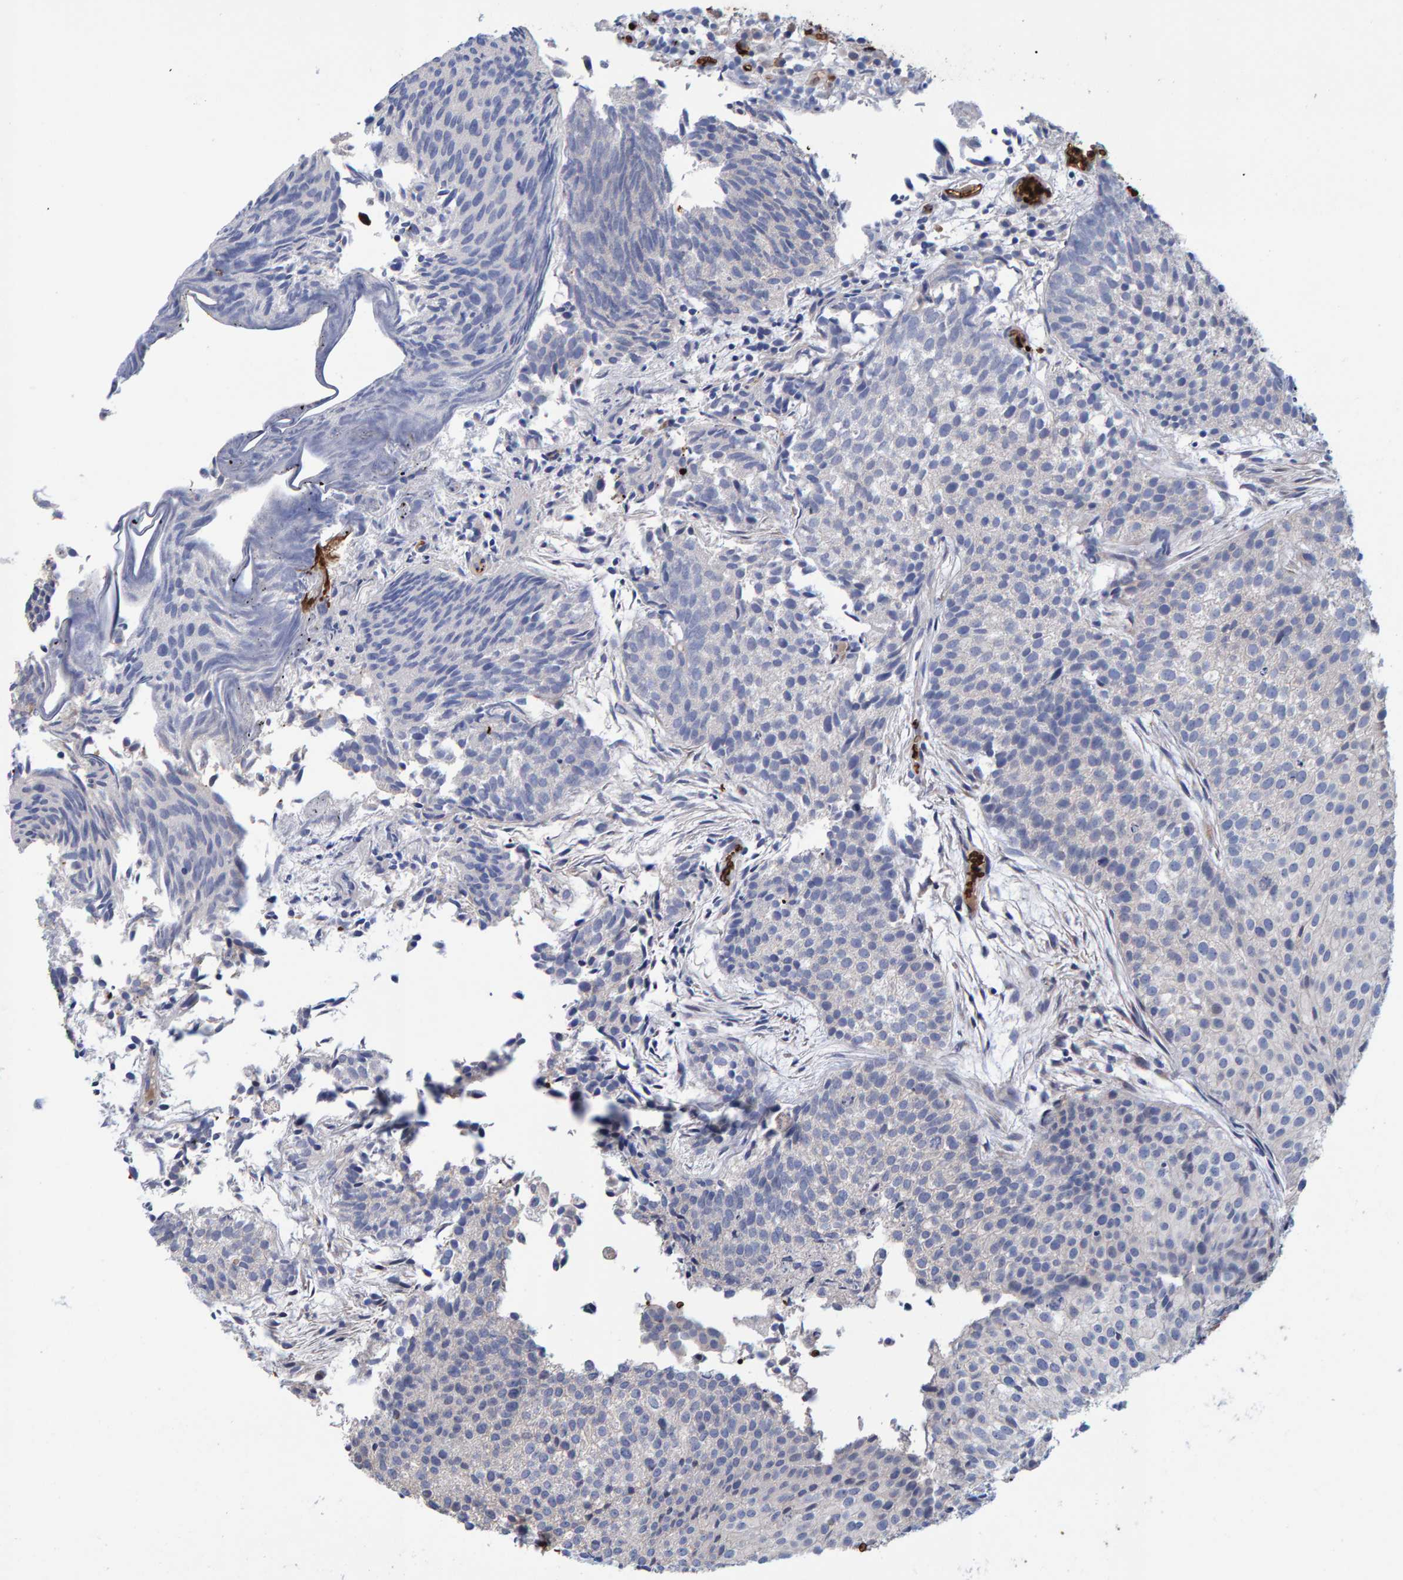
{"staining": {"intensity": "negative", "quantity": "none", "location": "none"}, "tissue": "urothelial cancer", "cell_type": "Tumor cells", "image_type": "cancer", "snomed": [{"axis": "morphology", "description": "Urothelial carcinoma, Low grade"}, {"axis": "topography", "description": "Urinary bladder"}], "caption": "High magnification brightfield microscopy of urothelial cancer stained with DAB (brown) and counterstained with hematoxylin (blue): tumor cells show no significant expression. The staining was performed using DAB to visualize the protein expression in brown, while the nuclei were stained in blue with hematoxylin (Magnification: 20x).", "gene": "VPS9D1", "patient": {"sex": "male", "age": 86}}